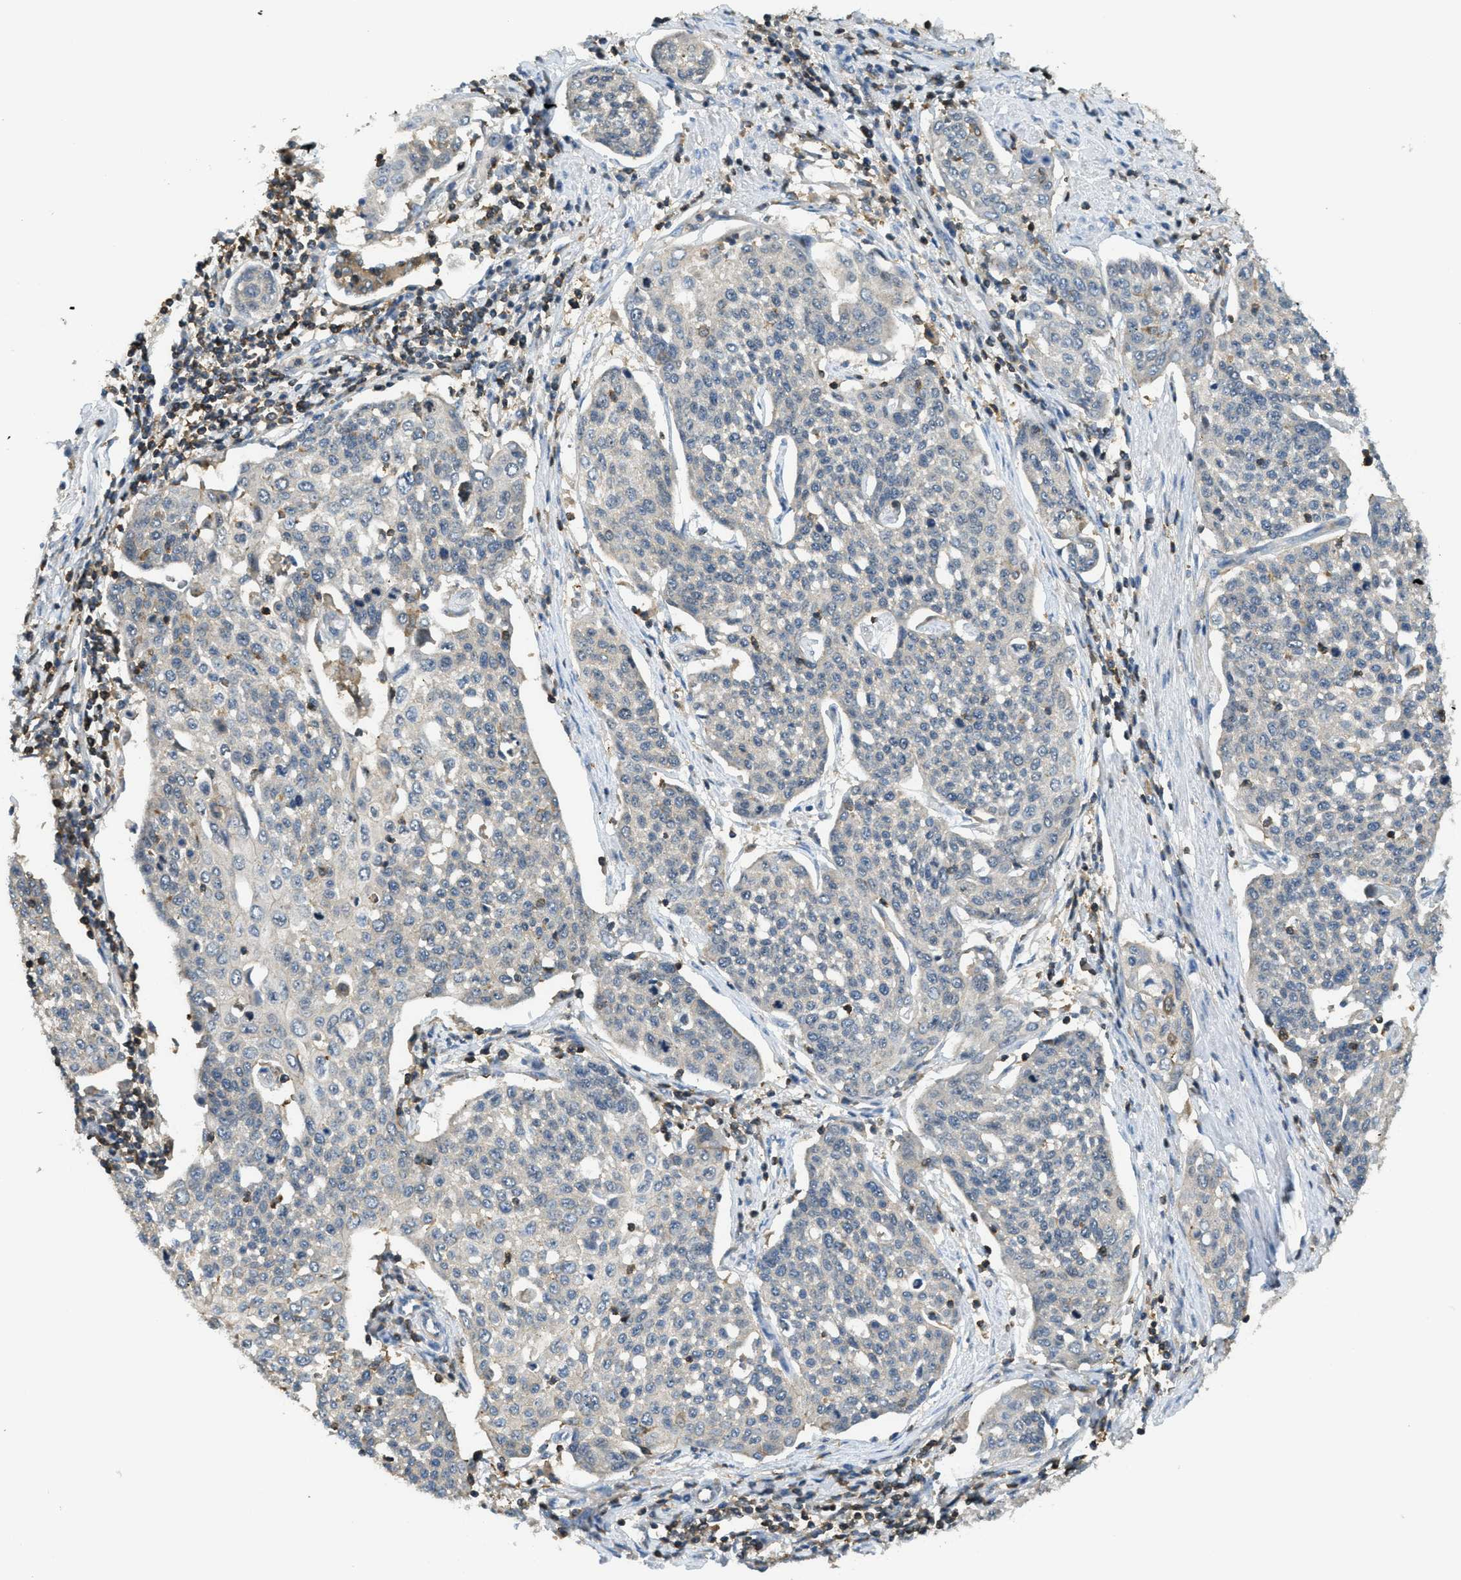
{"staining": {"intensity": "negative", "quantity": "none", "location": "none"}, "tissue": "cervical cancer", "cell_type": "Tumor cells", "image_type": "cancer", "snomed": [{"axis": "morphology", "description": "Squamous cell carcinoma, NOS"}, {"axis": "topography", "description": "Cervix"}], "caption": "Immunohistochemistry (IHC) image of cervical squamous cell carcinoma stained for a protein (brown), which demonstrates no expression in tumor cells.", "gene": "GRIK2", "patient": {"sex": "female", "age": 34}}